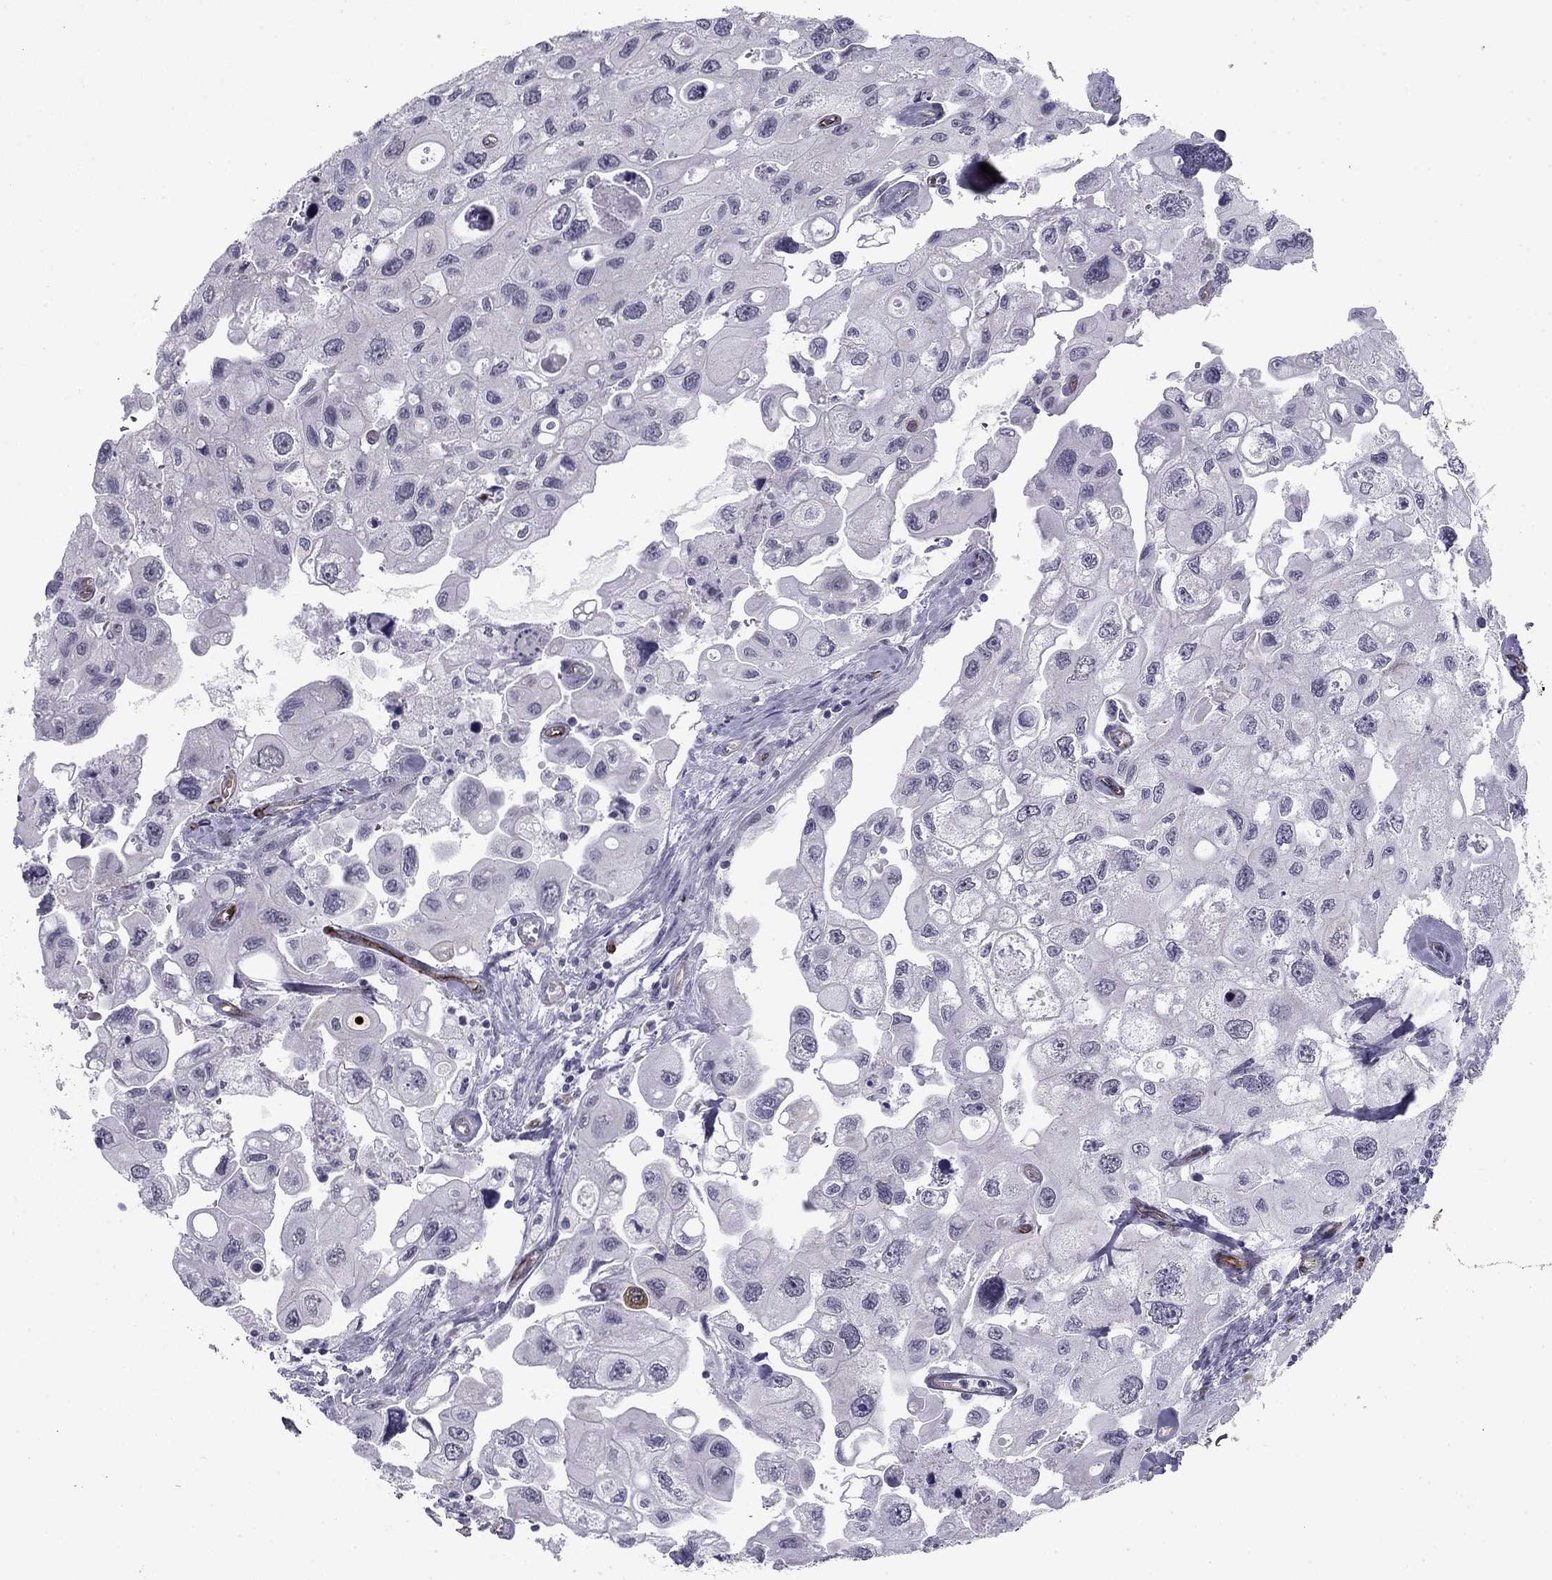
{"staining": {"intensity": "negative", "quantity": "none", "location": "none"}, "tissue": "urothelial cancer", "cell_type": "Tumor cells", "image_type": "cancer", "snomed": [{"axis": "morphology", "description": "Urothelial carcinoma, High grade"}, {"axis": "topography", "description": "Urinary bladder"}], "caption": "Tumor cells show no significant protein staining in urothelial cancer.", "gene": "ANKS4B", "patient": {"sex": "male", "age": 59}}